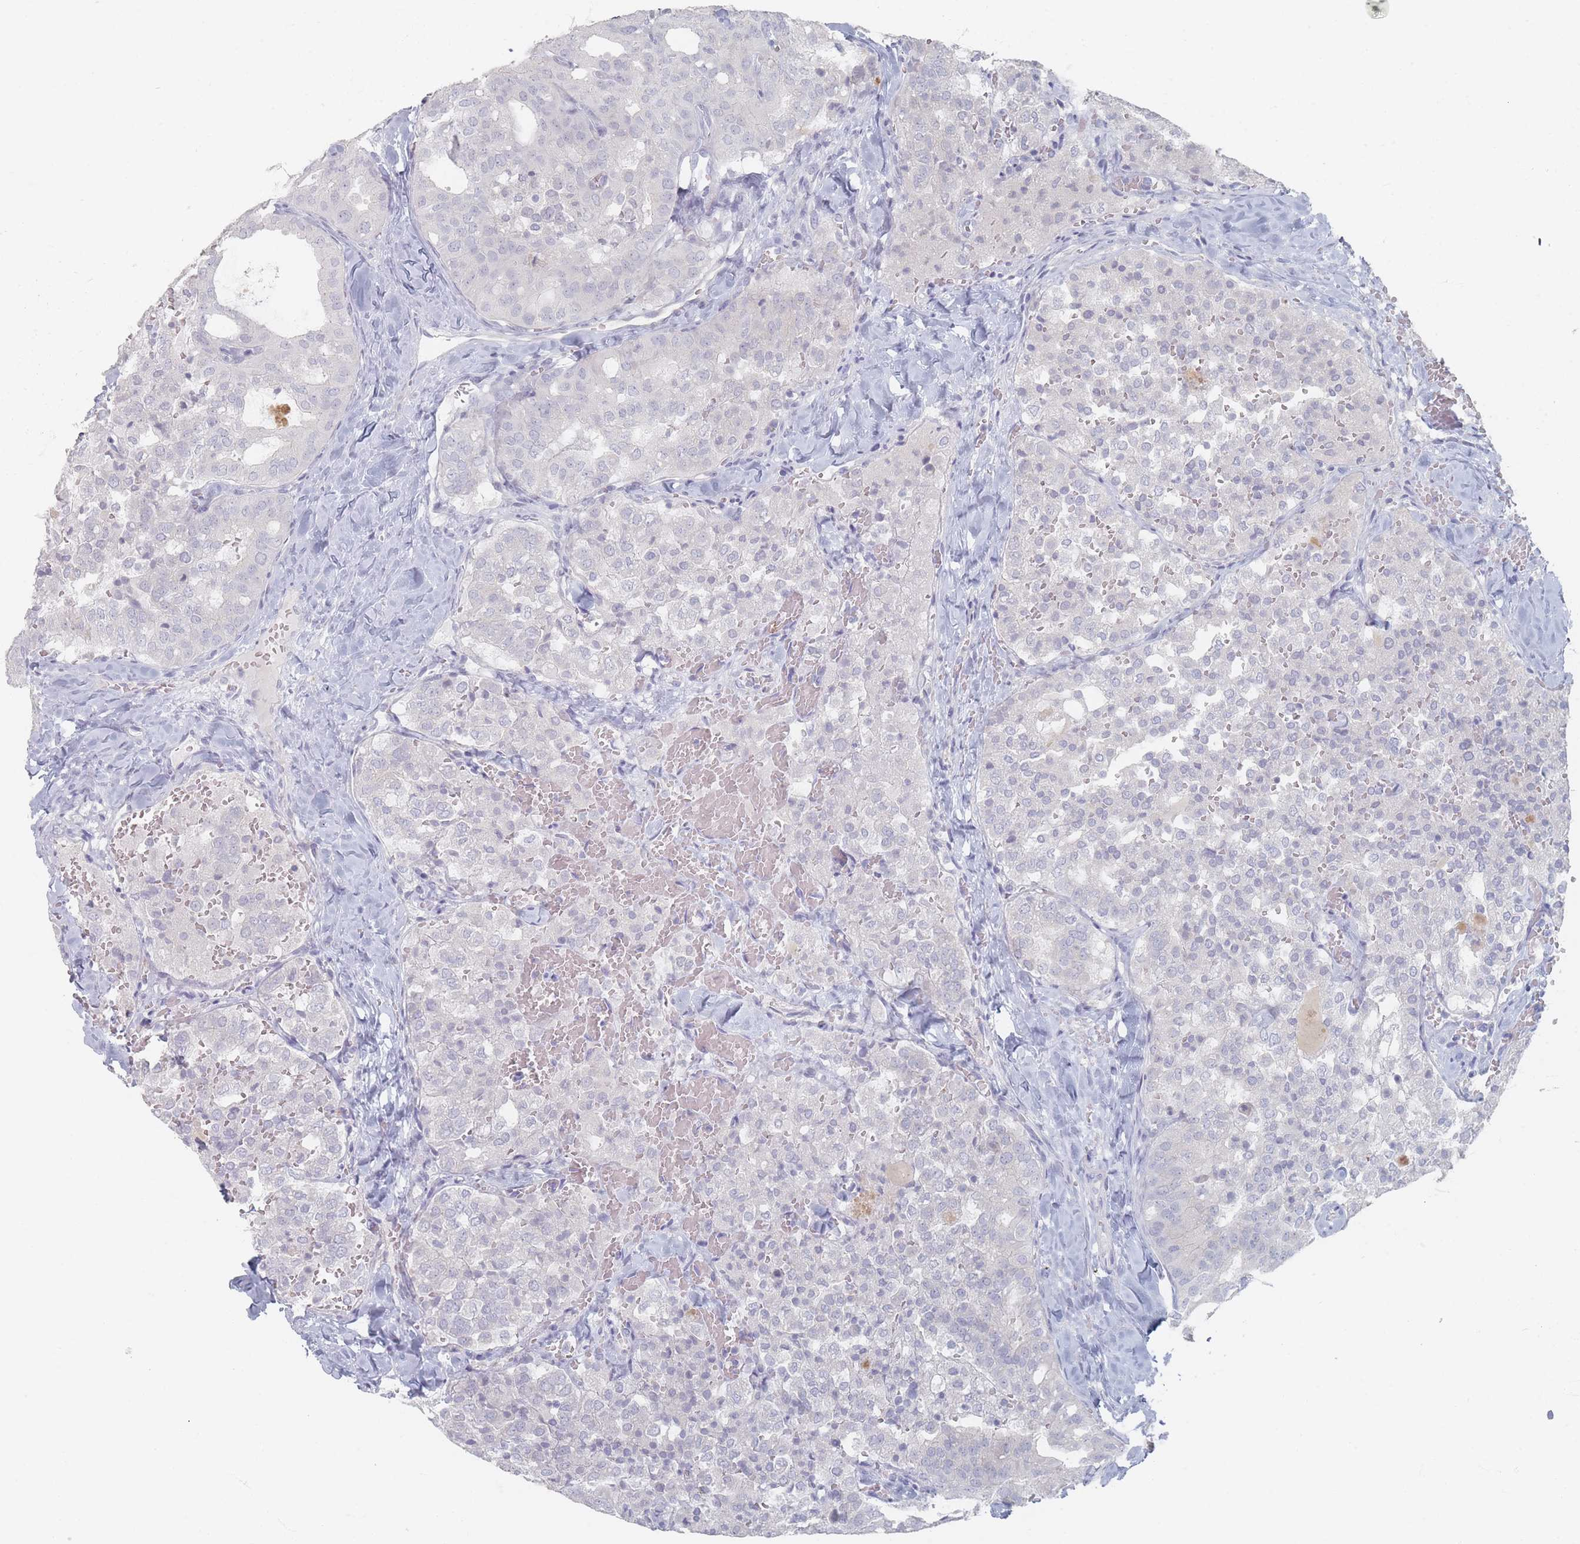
{"staining": {"intensity": "negative", "quantity": "none", "location": "none"}, "tissue": "thyroid cancer", "cell_type": "Tumor cells", "image_type": "cancer", "snomed": [{"axis": "morphology", "description": "Follicular adenoma carcinoma, NOS"}, {"axis": "topography", "description": "Thyroid gland"}], "caption": "The immunohistochemistry image has no significant staining in tumor cells of thyroid cancer tissue.", "gene": "CD37", "patient": {"sex": "male", "age": 75}}